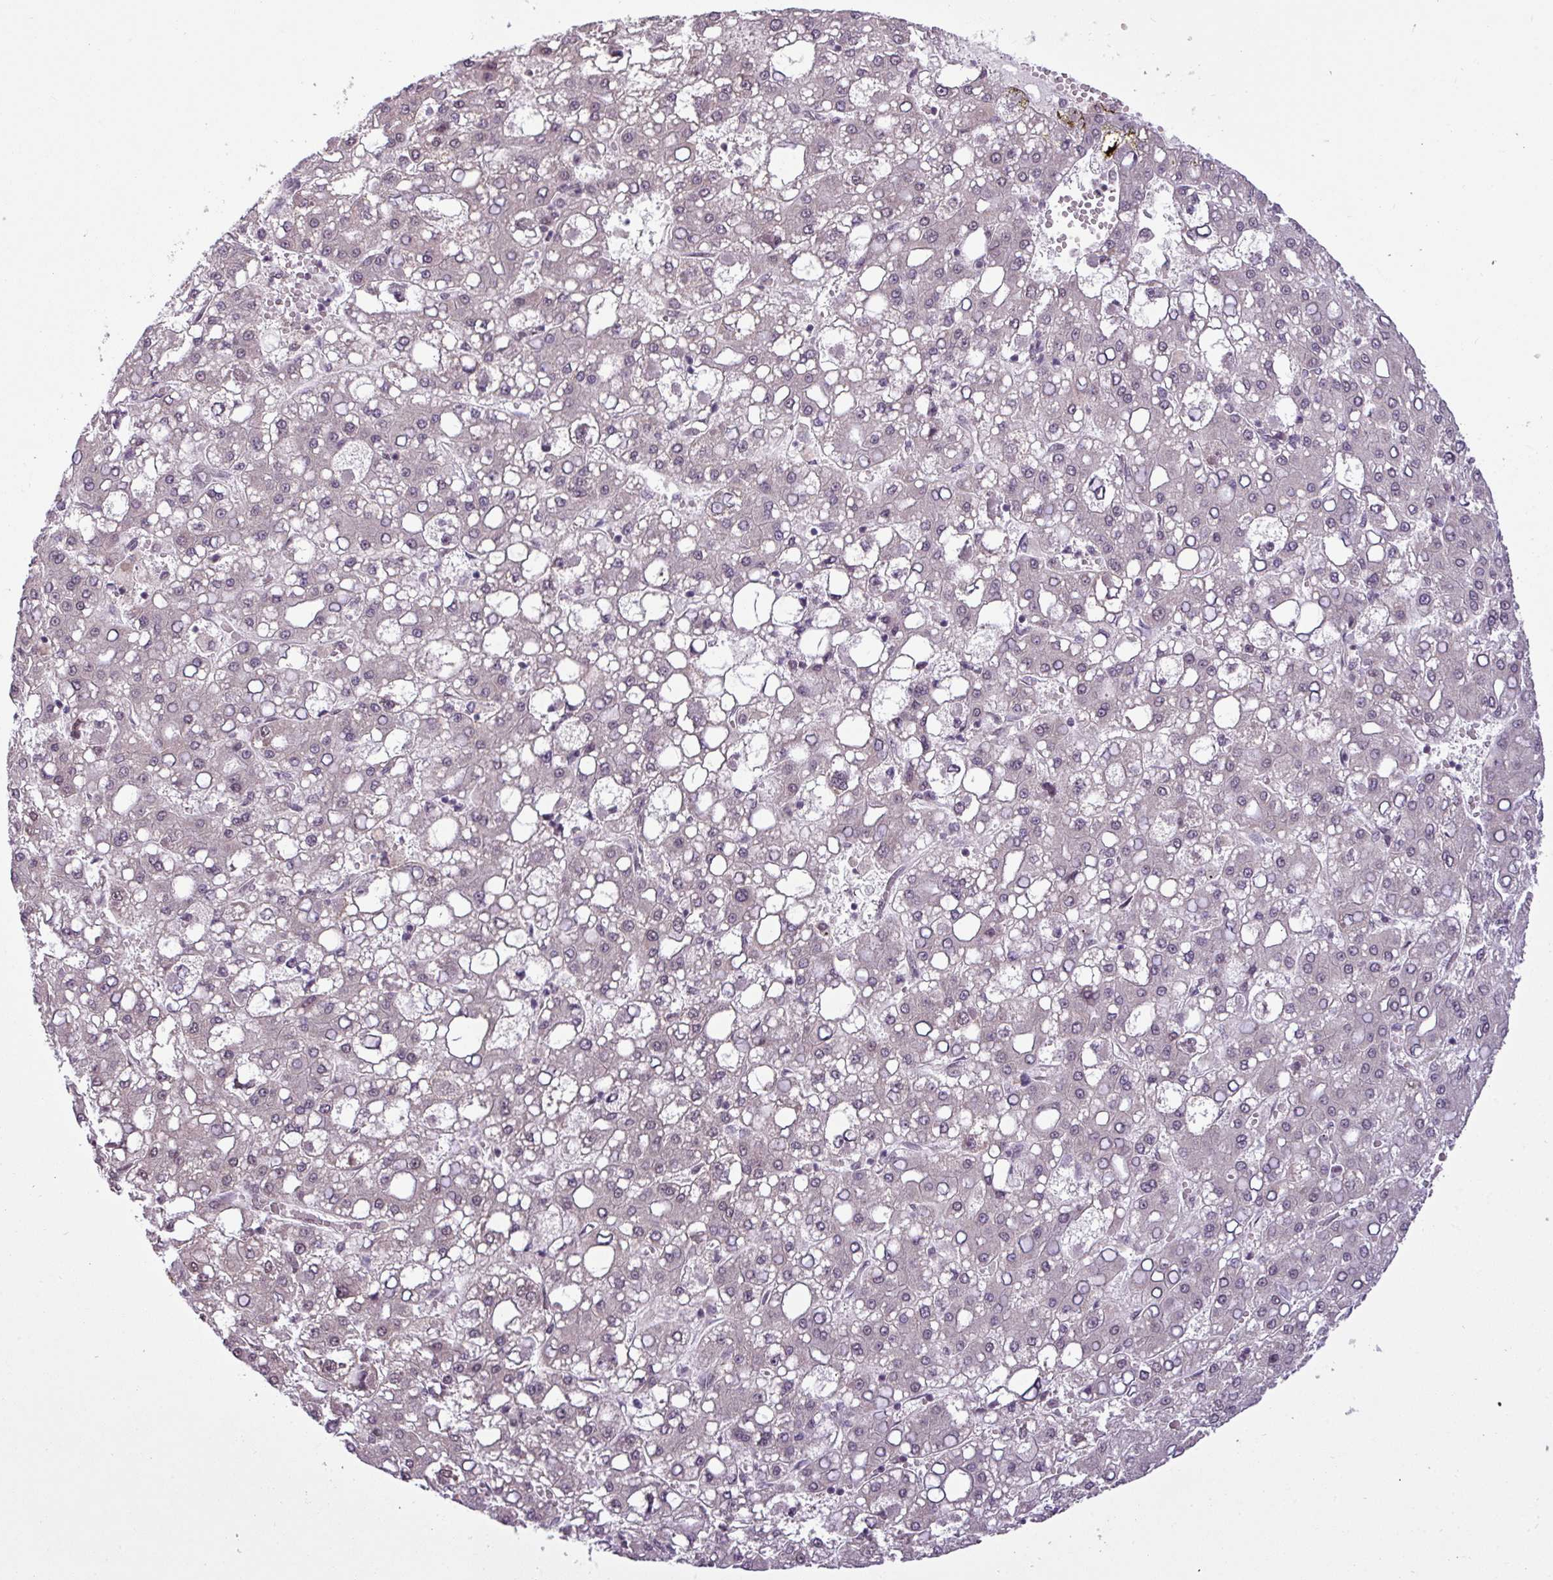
{"staining": {"intensity": "negative", "quantity": "none", "location": "none"}, "tissue": "liver cancer", "cell_type": "Tumor cells", "image_type": "cancer", "snomed": [{"axis": "morphology", "description": "Carcinoma, Hepatocellular, NOS"}, {"axis": "topography", "description": "Liver"}], "caption": "Immunohistochemistry (IHC) histopathology image of neoplastic tissue: human hepatocellular carcinoma (liver) stained with DAB (3,3'-diaminobenzidine) shows no significant protein expression in tumor cells. (Stains: DAB (3,3'-diaminobenzidine) IHC with hematoxylin counter stain, Microscopy: brightfield microscopy at high magnification).", "gene": "MFHAS1", "patient": {"sex": "male", "age": 65}}